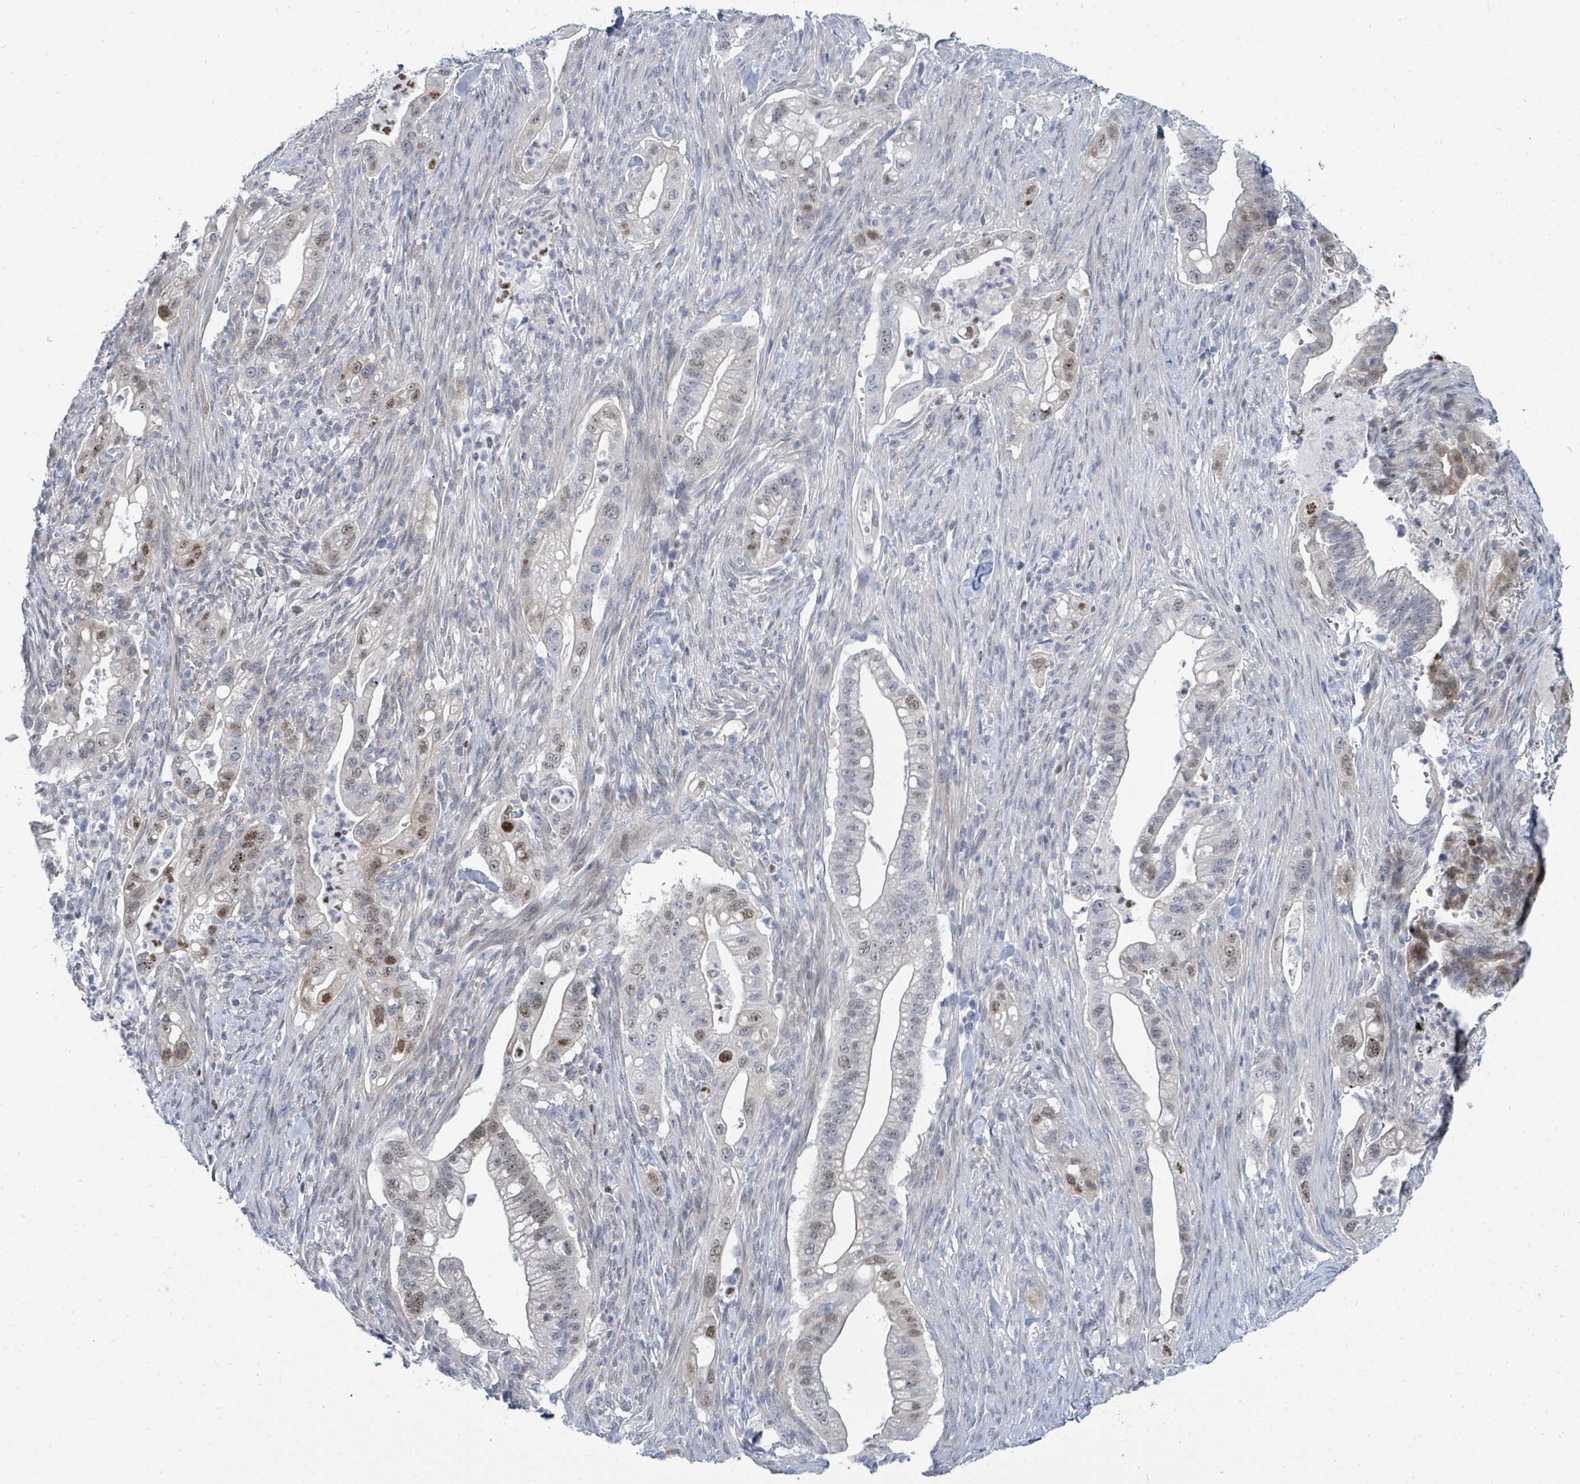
{"staining": {"intensity": "strong", "quantity": "<25%", "location": "nuclear"}, "tissue": "pancreatic cancer", "cell_type": "Tumor cells", "image_type": "cancer", "snomed": [{"axis": "morphology", "description": "Adenocarcinoma, NOS"}, {"axis": "topography", "description": "Pancreas"}], "caption": "A medium amount of strong nuclear positivity is identified in about <25% of tumor cells in pancreatic adenocarcinoma tissue.", "gene": "SUMO4", "patient": {"sex": "male", "age": 44}}